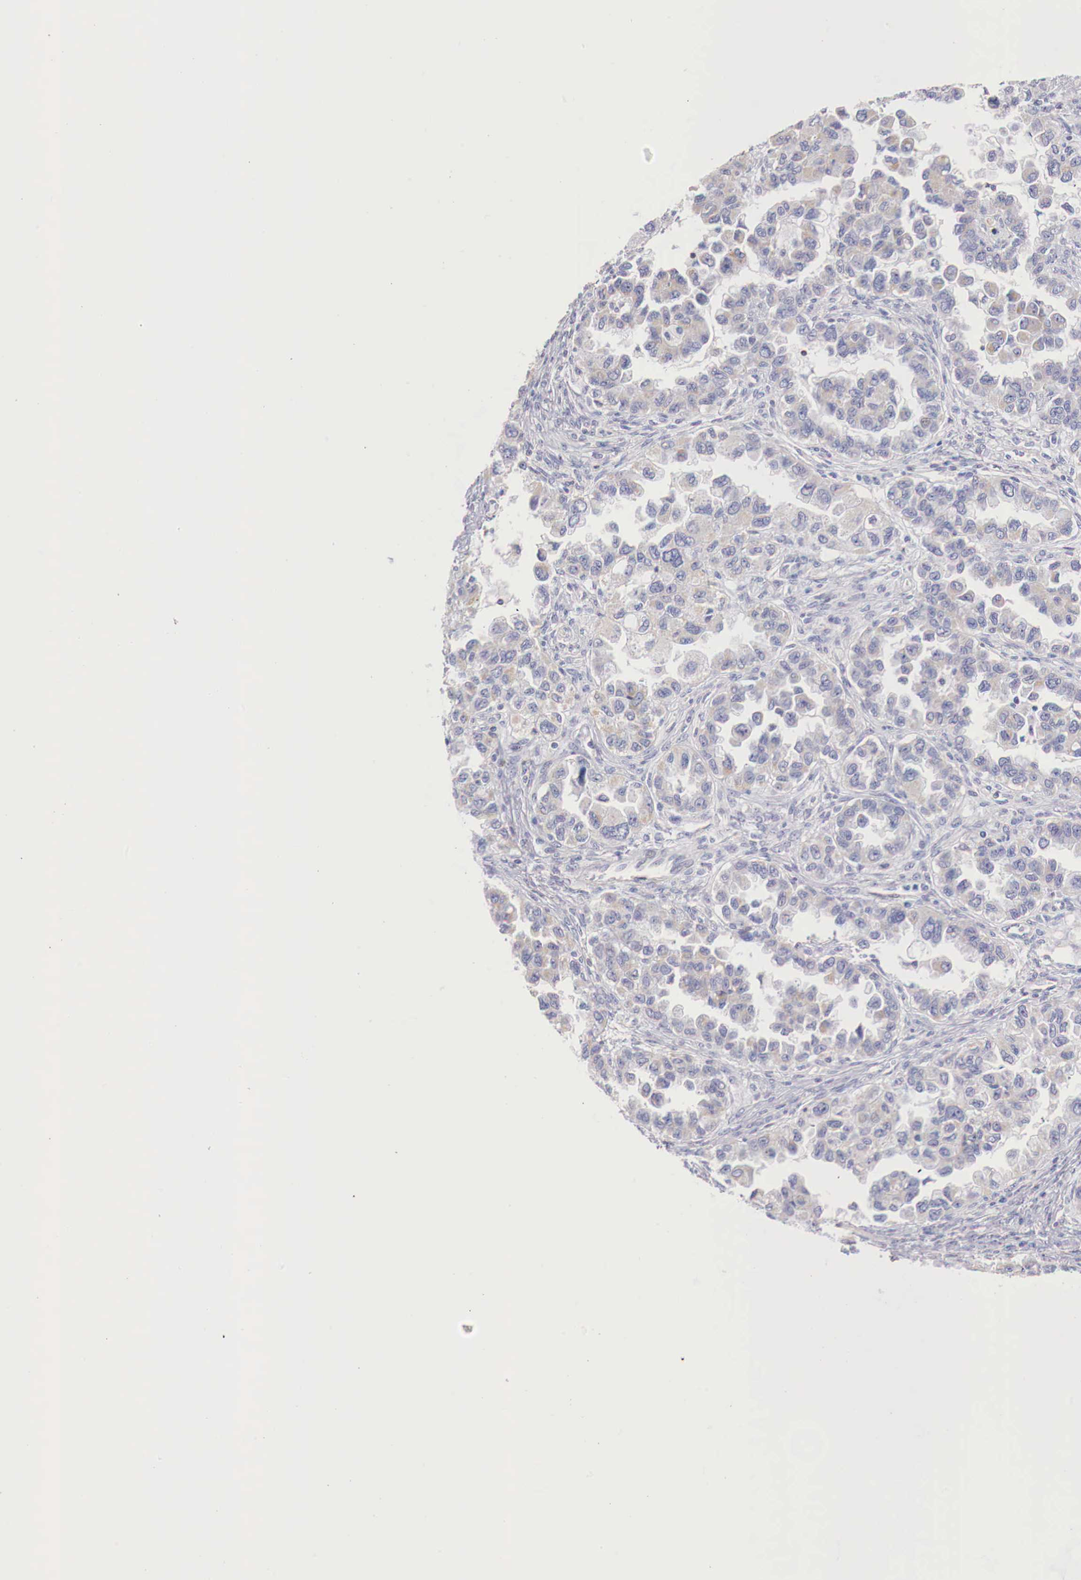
{"staining": {"intensity": "weak", "quantity": "<25%", "location": "cytoplasmic/membranous"}, "tissue": "ovarian cancer", "cell_type": "Tumor cells", "image_type": "cancer", "snomed": [{"axis": "morphology", "description": "Cystadenocarcinoma, serous, NOS"}, {"axis": "topography", "description": "Ovary"}], "caption": "Tumor cells show no significant positivity in ovarian serous cystadenocarcinoma. The staining is performed using DAB brown chromogen with nuclei counter-stained in using hematoxylin.", "gene": "IDH3G", "patient": {"sex": "female", "age": 84}}